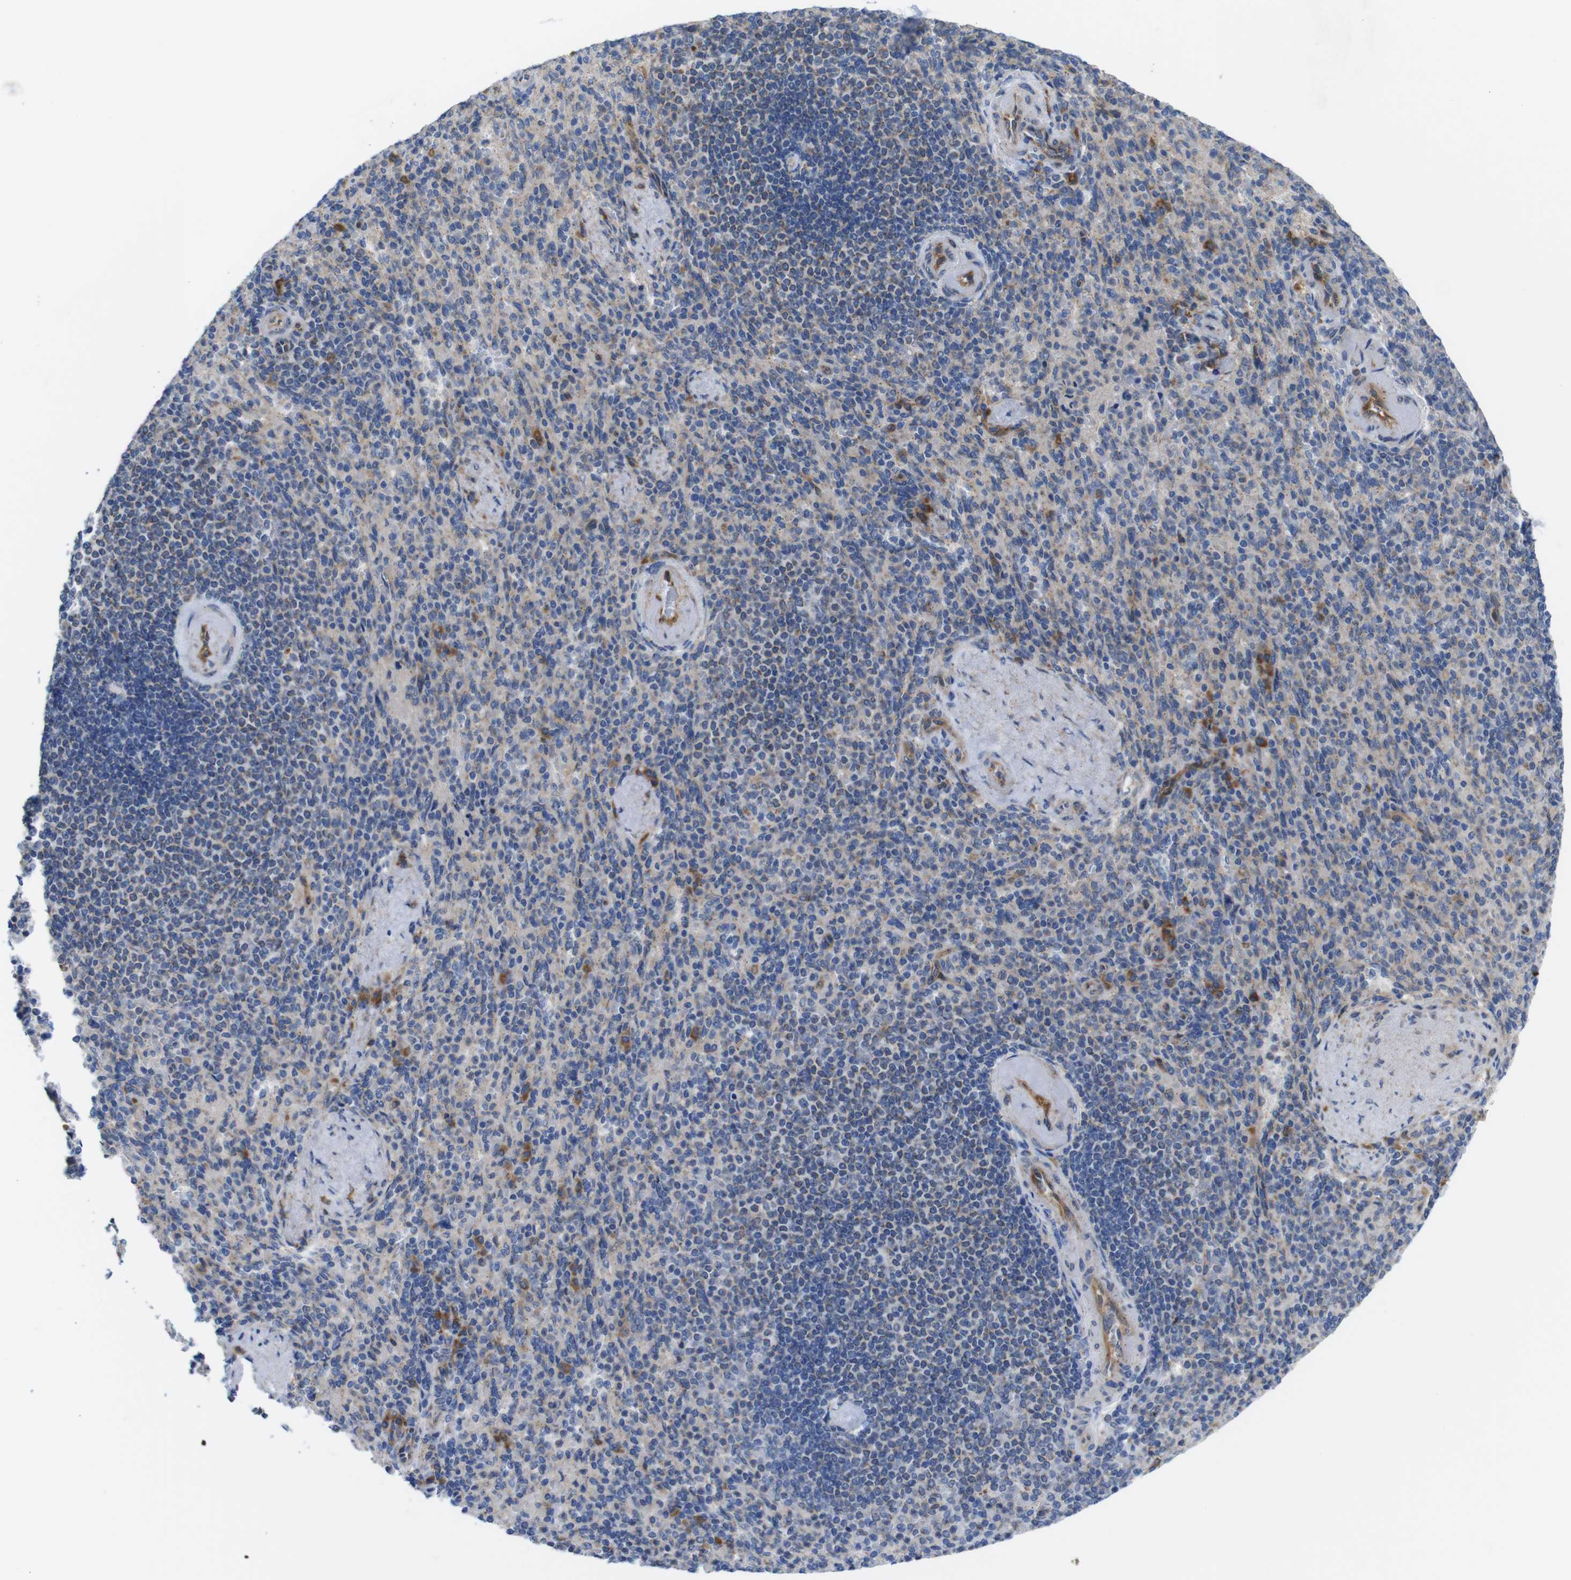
{"staining": {"intensity": "weak", "quantity": "25%-75%", "location": "cytoplasmic/membranous"}, "tissue": "spleen", "cell_type": "Cells in red pulp", "image_type": "normal", "snomed": [{"axis": "morphology", "description": "Normal tissue, NOS"}, {"axis": "topography", "description": "Spleen"}], "caption": "Immunohistochemical staining of unremarkable spleen demonstrates low levels of weak cytoplasmic/membranous positivity in about 25%-75% of cells in red pulp.", "gene": "DDRGK1", "patient": {"sex": "female", "age": 74}}